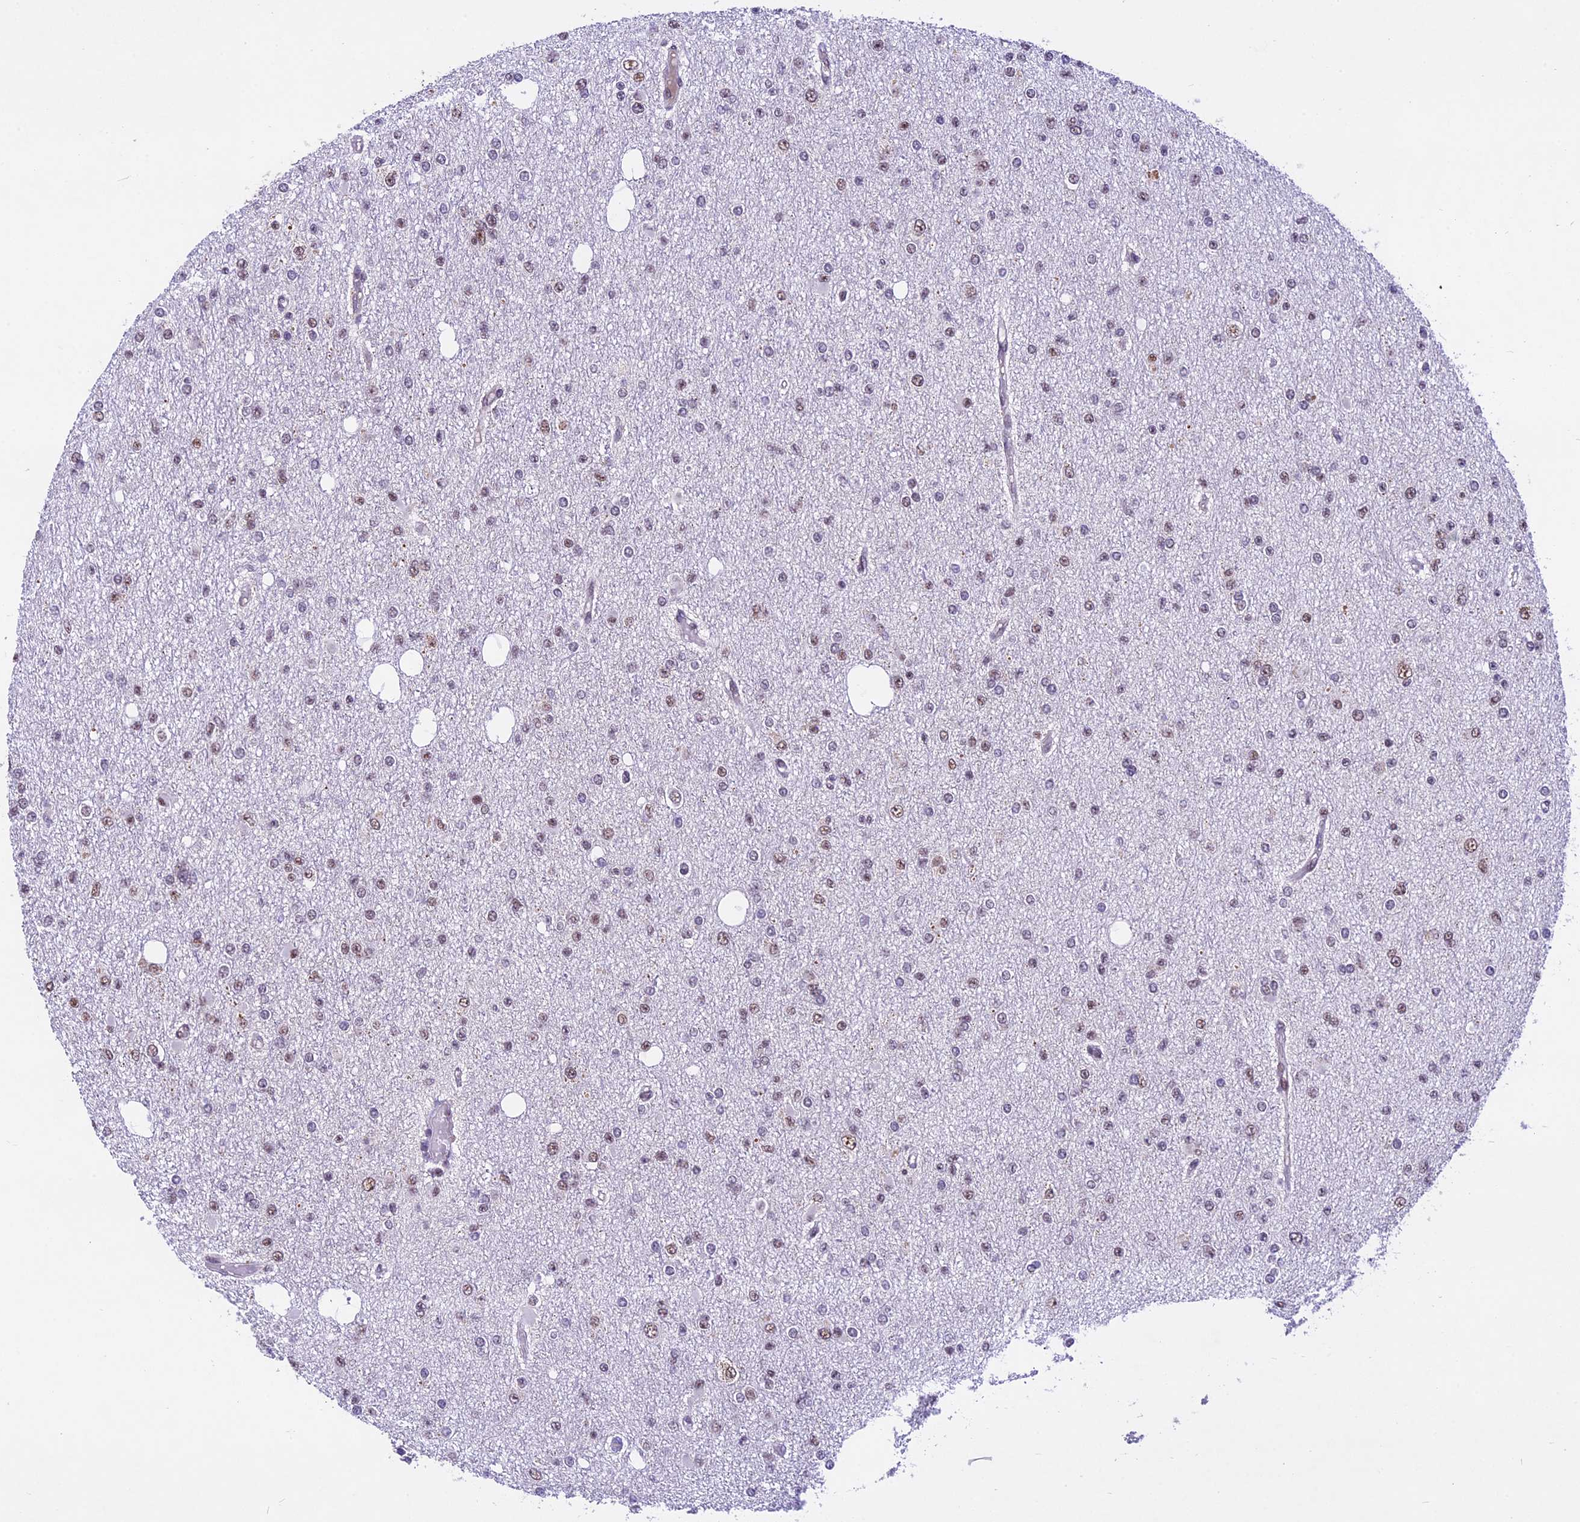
{"staining": {"intensity": "moderate", "quantity": "25%-75%", "location": "nuclear"}, "tissue": "glioma", "cell_type": "Tumor cells", "image_type": "cancer", "snomed": [{"axis": "morphology", "description": "Glioma, malignant, Low grade"}, {"axis": "topography", "description": "Brain"}], "caption": "Protein expression analysis of human malignant low-grade glioma reveals moderate nuclear expression in approximately 25%-75% of tumor cells.", "gene": "CARS2", "patient": {"sex": "female", "age": 22}}